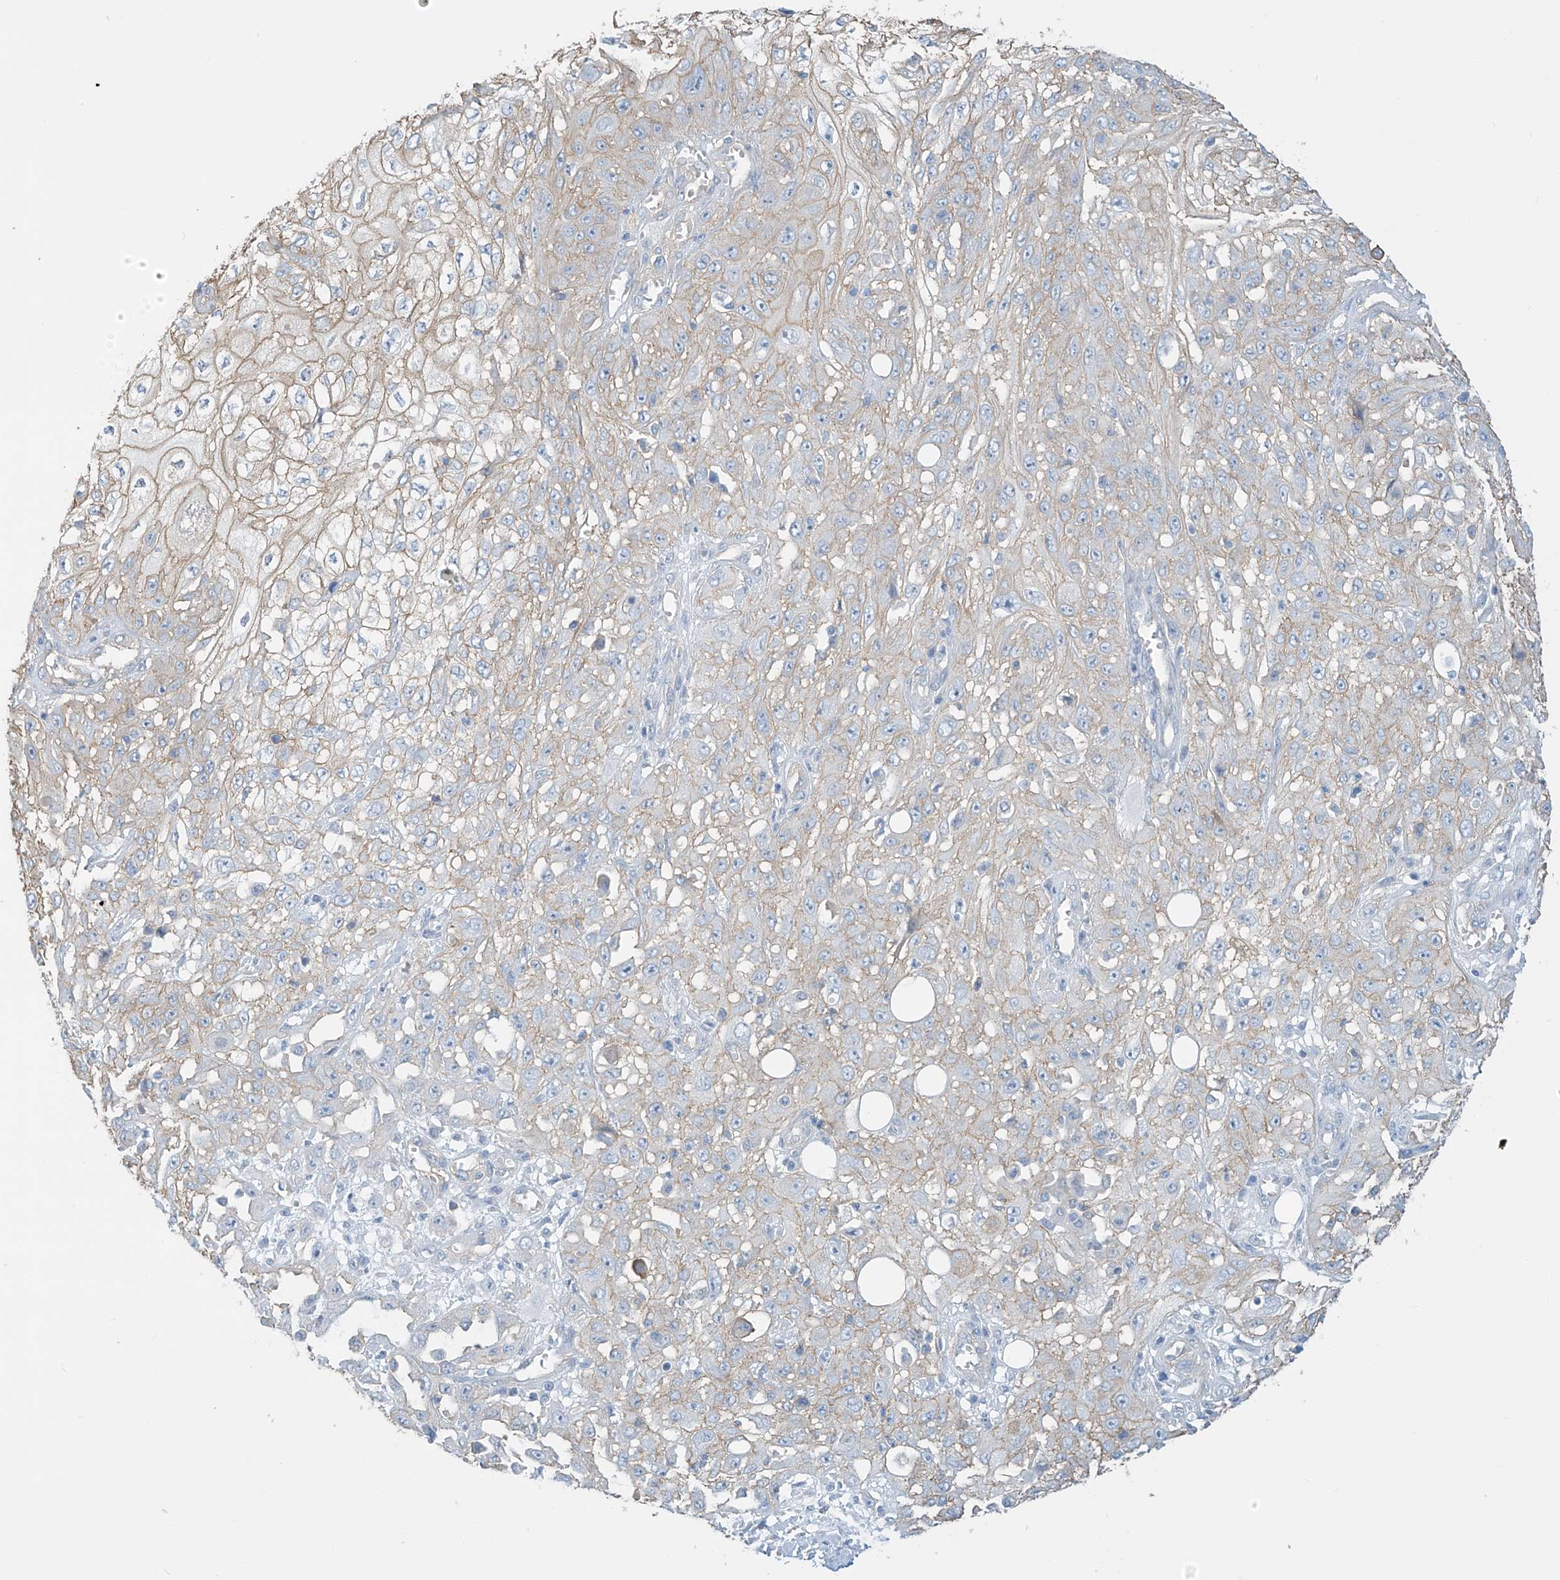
{"staining": {"intensity": "weak", "quantity": "25%-75%", "location": "cytoplasmic/membranous"}, "tissue": "skin cancer", "cell_type": "Tumor cells", "image_type": "cancer", "snomed": [{"axis": "morphology", "description": "Squamous cell carcinoma, NOS"}, {"axis": "morphology", "description": "Squamous cell carcinoma, metastatic, NOS"}, {"axis": "topography", "description": "Skin"}, {"axis": "topography", "description": "Lymph node"}], "caption": "An IHC photomicrograph of neoplastic tissue is shown. Protein staining in brown highlights weak cytoplasmic/membranous positivity in skin squamous cell carcinoma within tumor cells.", "gene": "ZNF846", "patient": {"sex": "male", "age": 75}}